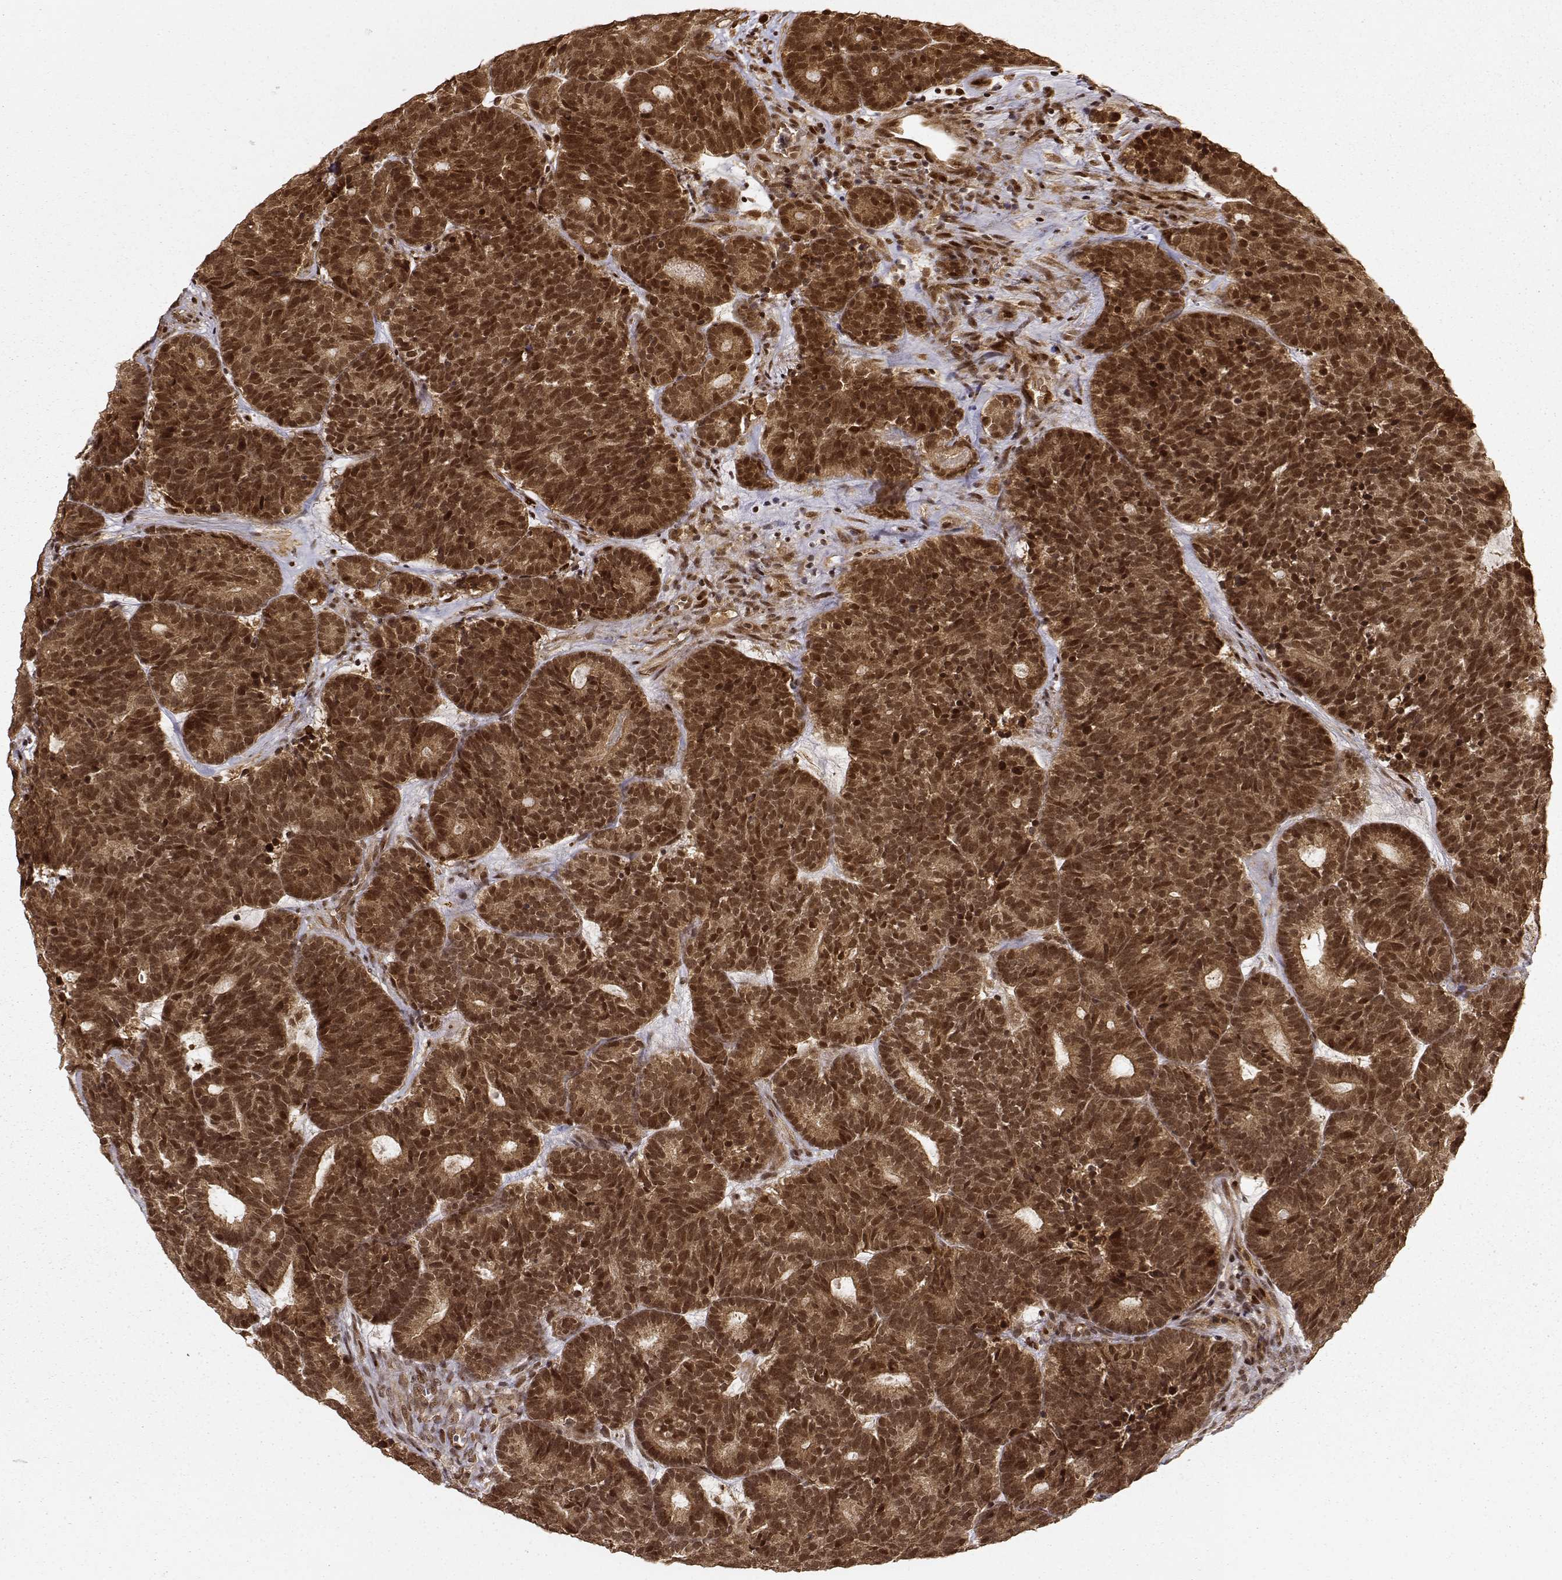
{"staining": {"intensity": "strong", "quantity": ">75%", "location": "cytoplasmic/membranous,nuclear"}, "tissue": "head and neck cancer", "cell_type": "Tumor cells", "image_type": "cancer", "snomed": [{"axis": "morphology", "description": "Adenocarcinoma, NOS"}, {"axis": "topography", "description": "Head-Neck"}], "caption": "Protein expression analysis of human head and neck cancer (adenocarcinoma) reveals strong cytoplasmic/membranous and nuclear staining in approximately >75% of tumor cells.", "gene": "MAEA", "patient": {"sex": "female", "age": 81}}